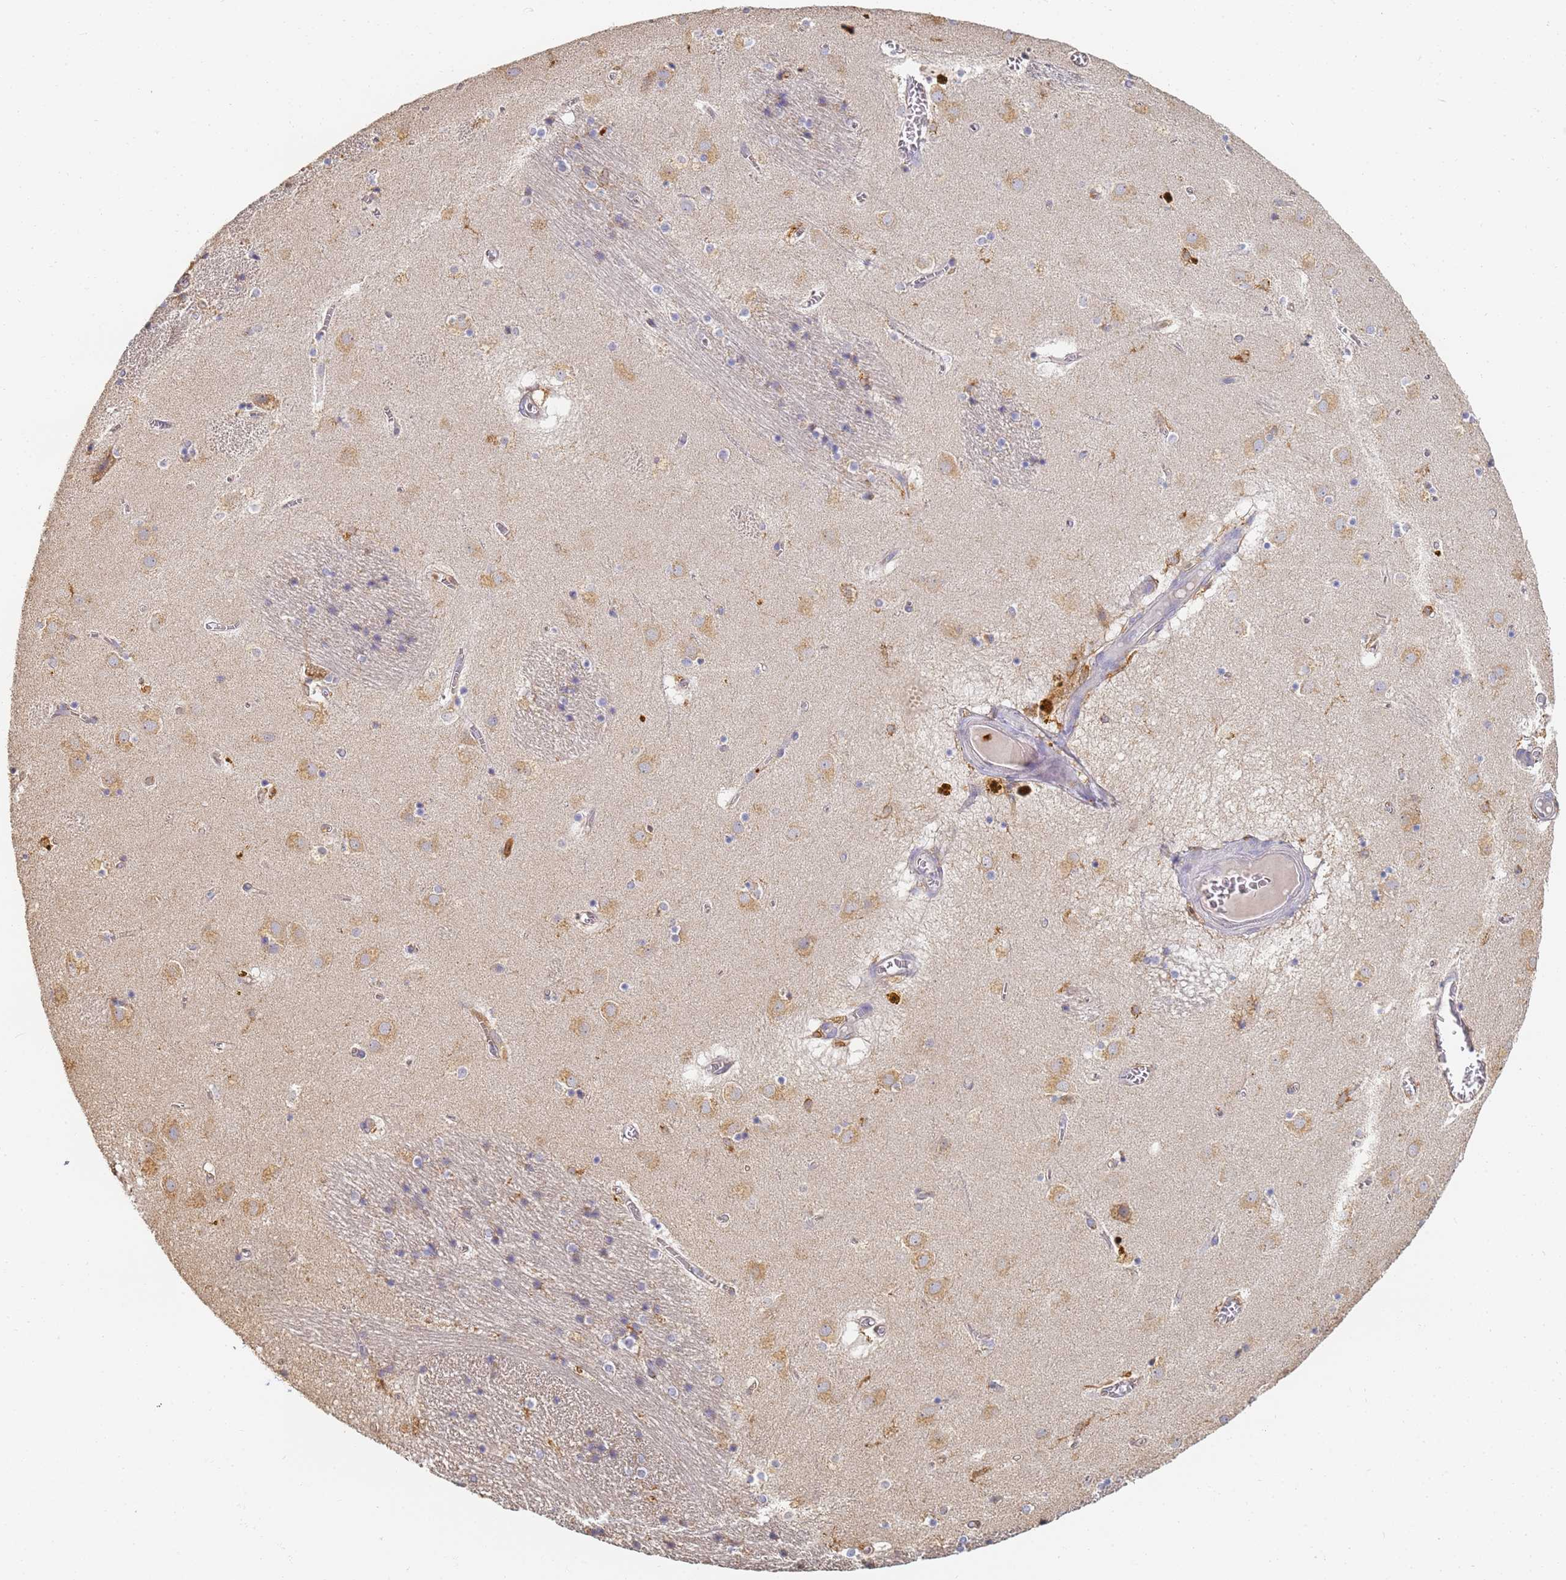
{"staining": {"intensity": "negative", "quantity": "none", "location": "none"}, "tissue": "caudate", "cell_type": "Glial cells", "image_type": "normal", "snomed": [{"axis": "morphology", "description": "Normal tissue, NOS"}, {"axis": "topography", "description": "Lateral ventricle wall"}], "caption": "Immunohistochemistry (IHC) photomicrograph of normal human caudate stained for a protein (brown), which demonstrates no staining in glial cells. (DAB immunohistochemistry visualized using brightfield microscopy, high magnification).", "gene": "BIN2", "patient": {"sex": "male", "age": 70}}